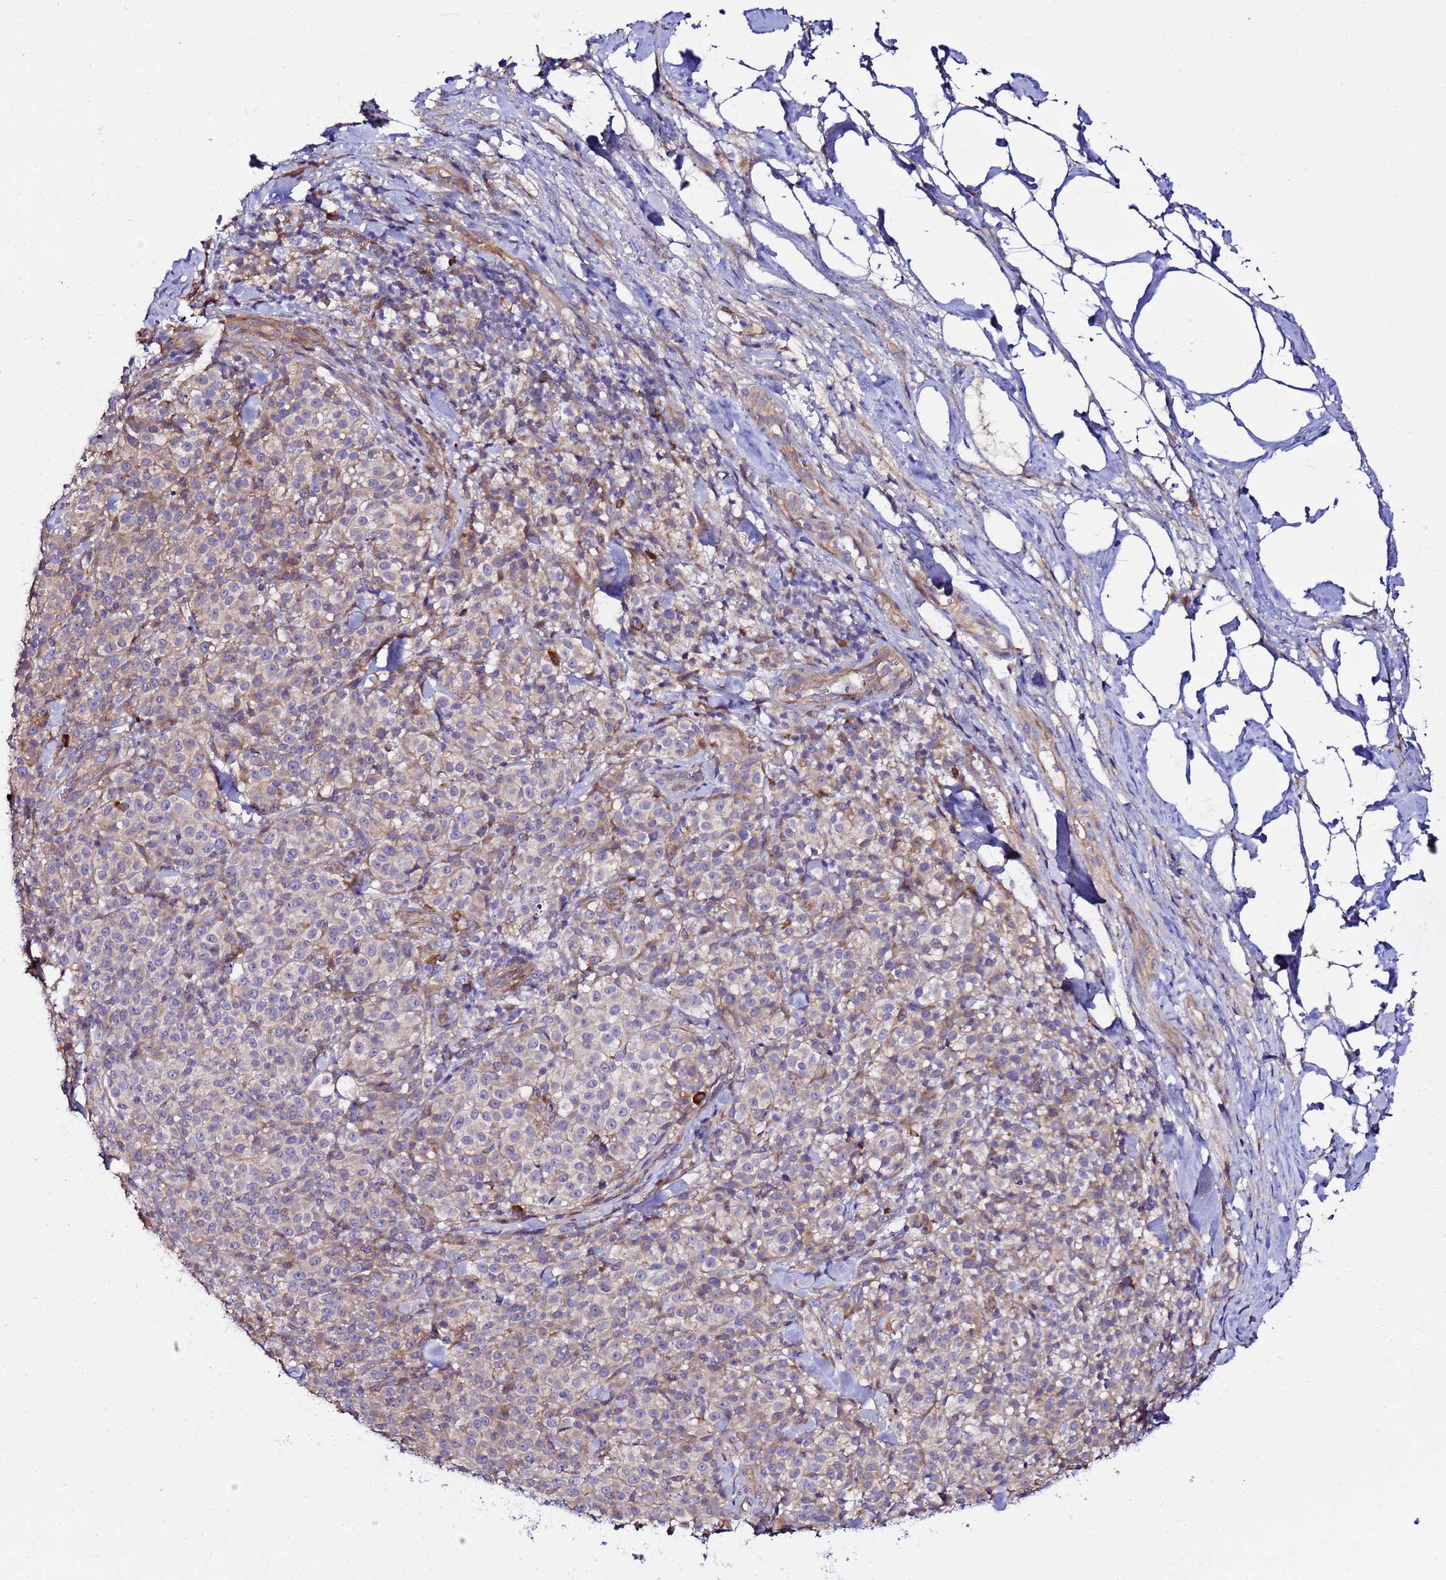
{"staining": {"intensity": "weak", "quantity": ">75%", "location": "cytoplasmic/membranous"}, "tissue": "melanoma", "cell_type": "Tumor cells", "image_type": "cancer", "snomed": [{"axis": "morphology", "description": "Normal tissue, NOS"}, {"axis": "morphology", "description": "Malignant melanoma, NOS"}, {"axis": "topography", "description": "Skin"}], "caption": "Immunohistochemical staining of human melanoma demonstrates low levels of weak cytoplasmic/membranous protein staining in approximately >75% of tumor cells.", "gene": "JRKL", "patient": {"sex": "female", "age": 34}}